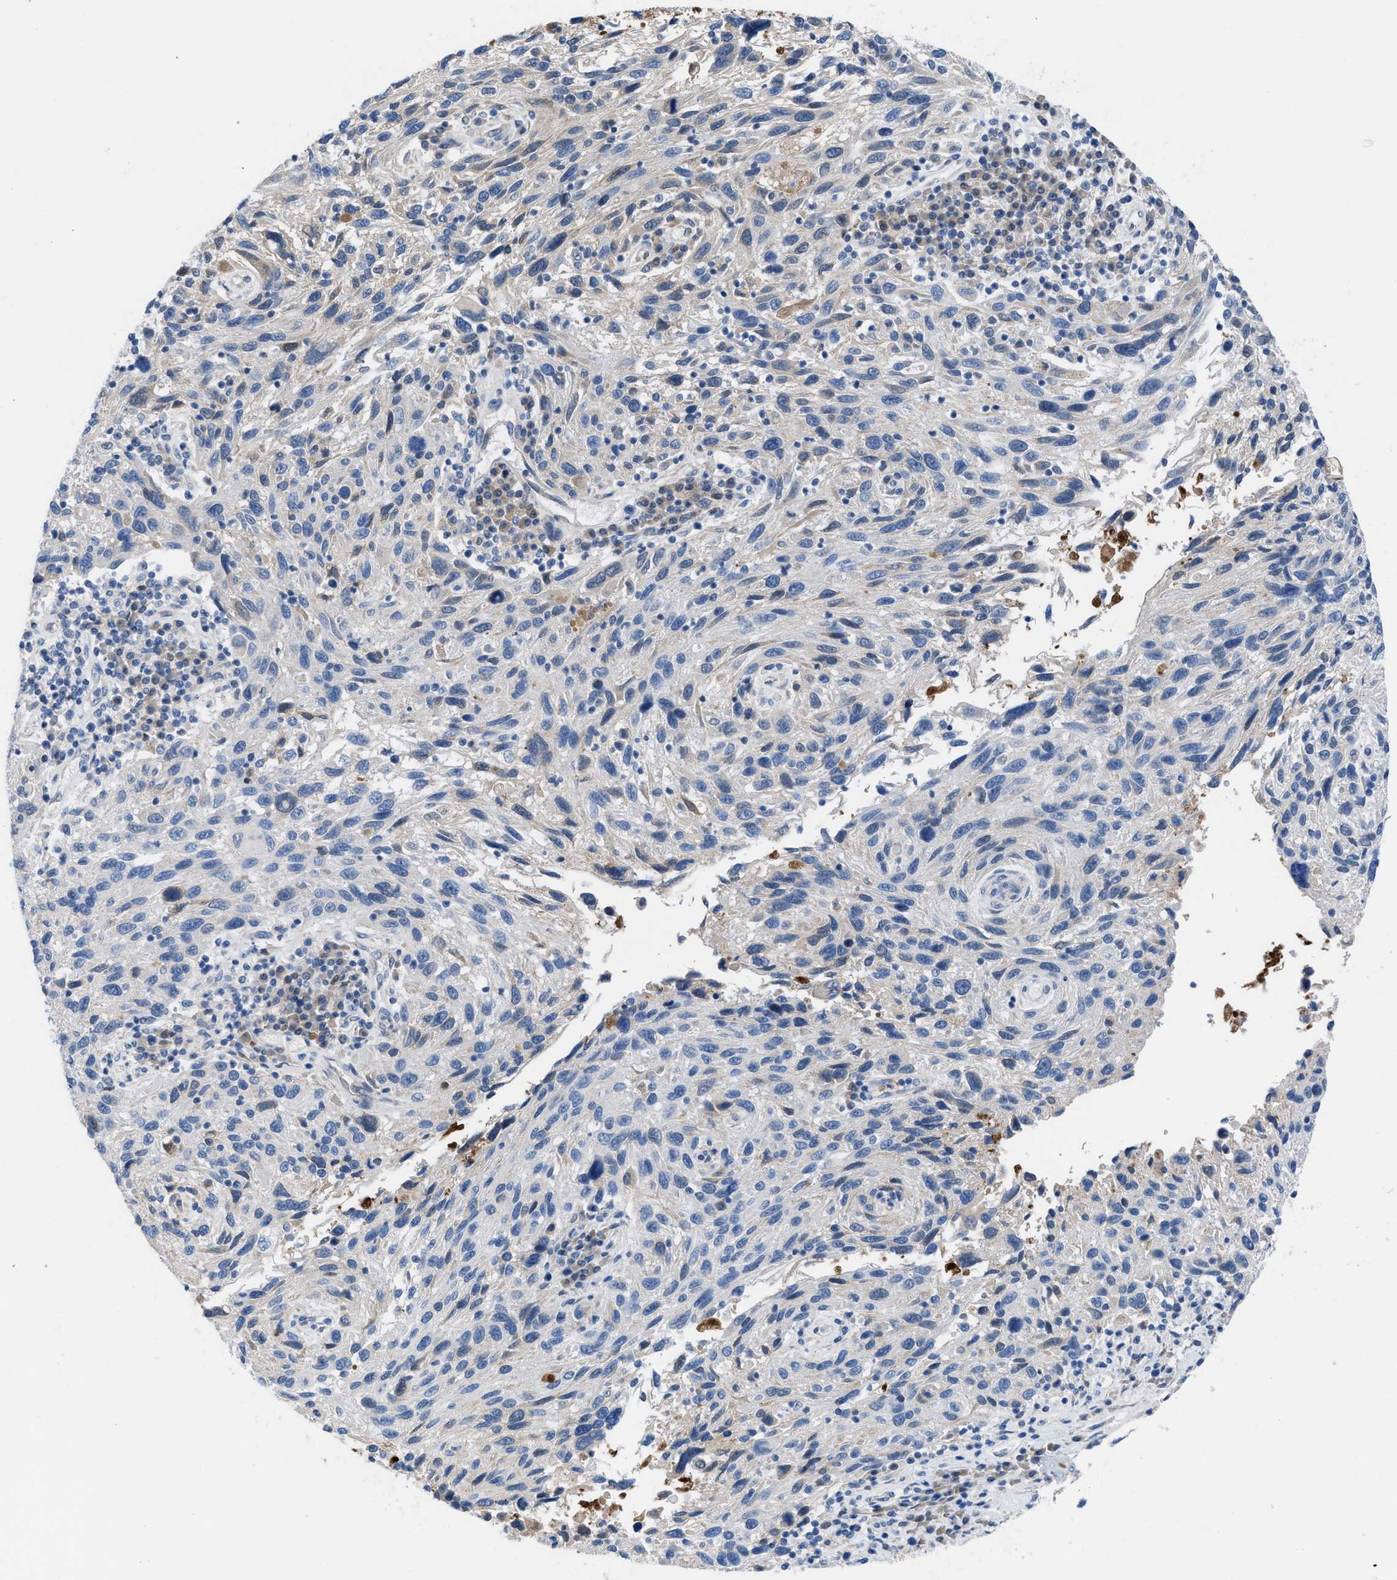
{"staining": {"intensity": "negative", "quantity": "none", "location": "none"}, "tissue": "melanoma", "cell_type": "Tumor cells", "image_type": "cancer", "snomed": [{"axis": "morphology", "description": "Malignant melanoma, NOS"}, {"axis": "topography", "description": "Skin"}], "caption": "A micrograph of human melanoma is negative for staining in tumor cells.", "gene": "HPX", "patient": {"sex": "male", "age": 53}}